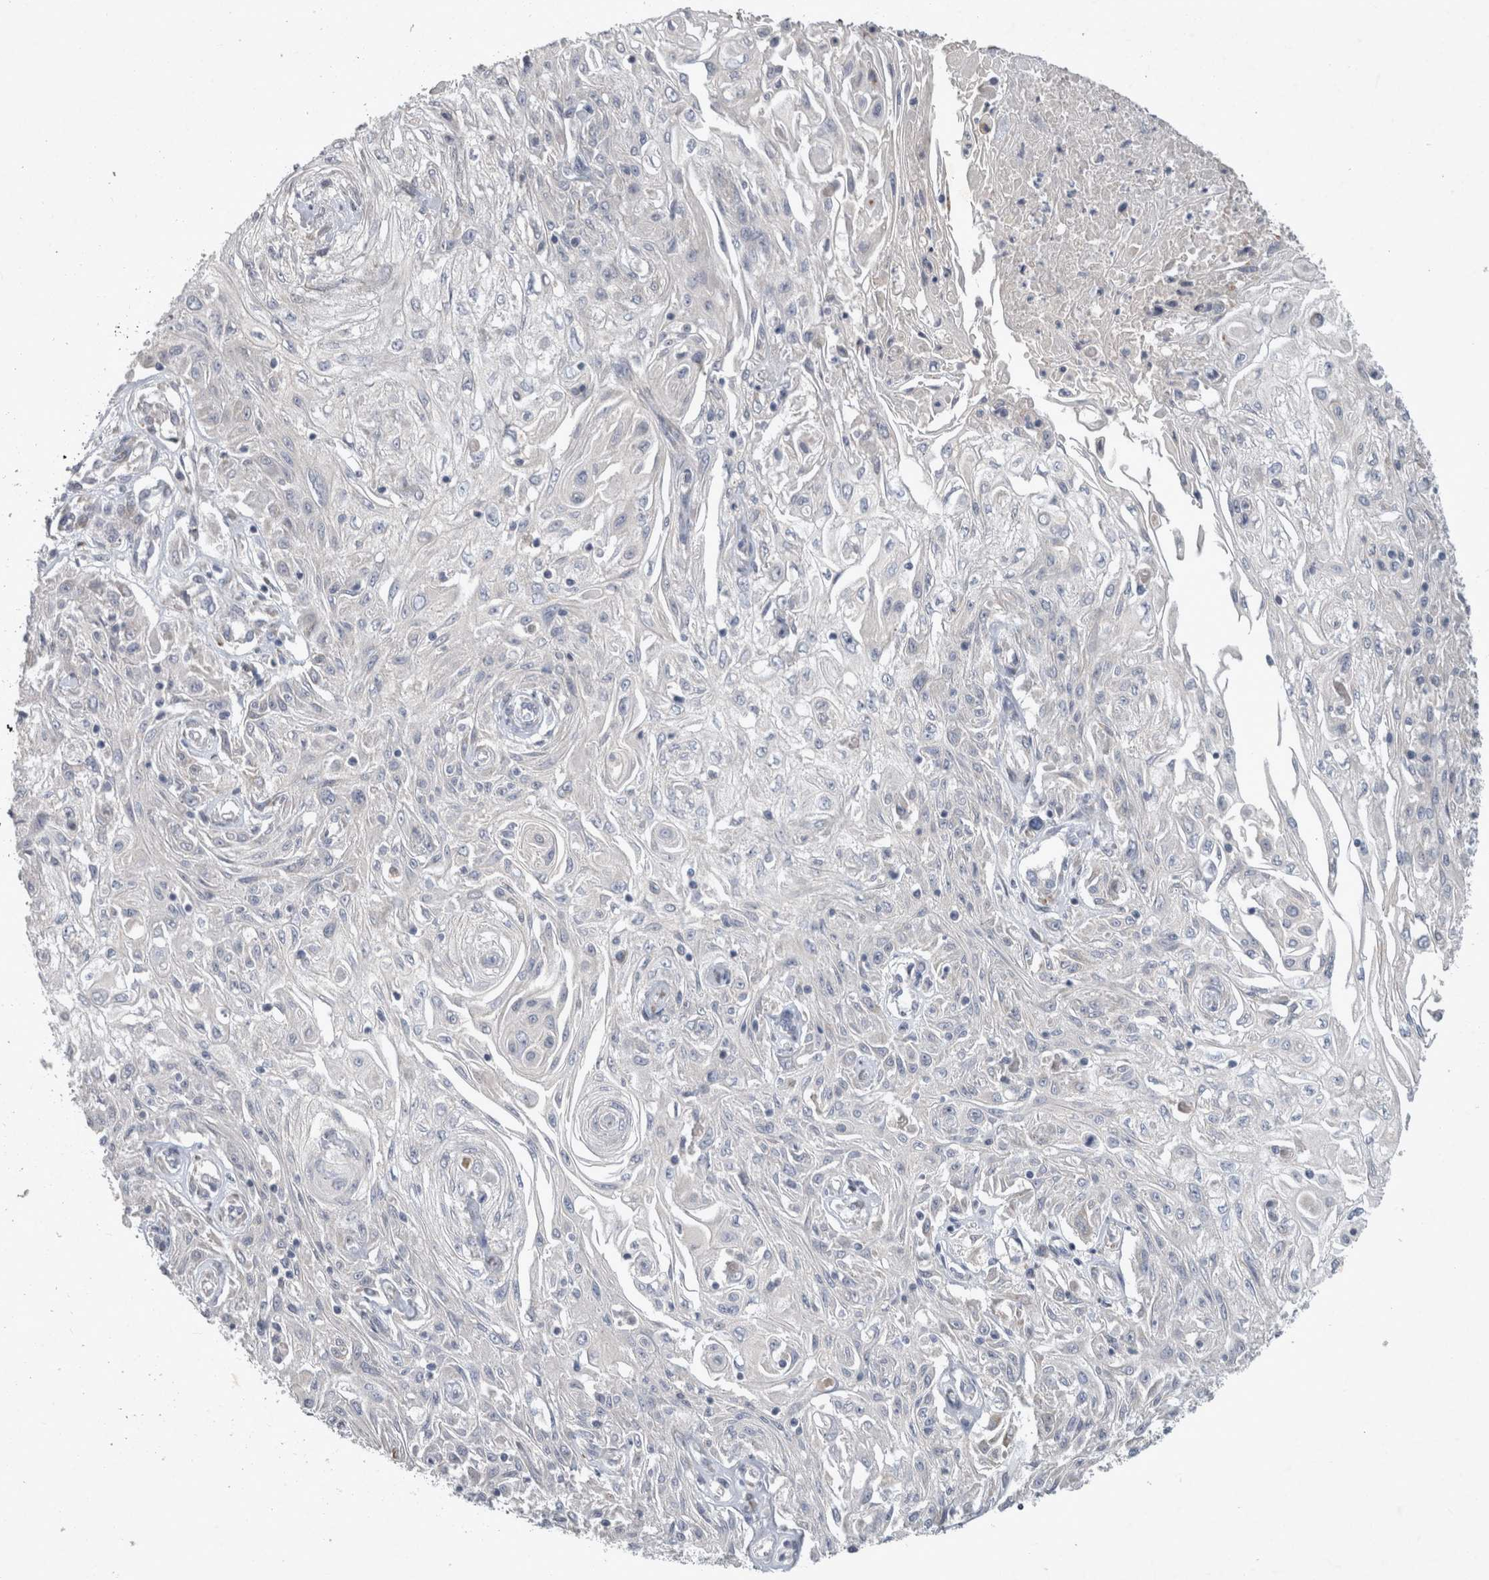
{"staining": {"intensity": "negative", "quantity": "none", "location": "none"}, "tissue": "skin cancer", "cell_type": "Tumor cells", "image_type": "cancer", "snomed": [{"axis": "morphology", "description": "Squamous cell carcinoma, NOS"}, {"axis": "morphology", "description": "Squamous cell carcinoma, metastatic, NOS"}, {"axis": "topography", "description": "Skin"}, {"axis": "topography", "description": "Lymph node"}], "caption": "A micrograph of skin cancer stained for a protein displays no brown staining in tumor cells.", "gene": "SLC22A11", "patient": {"sex": "male", "age": 75}}